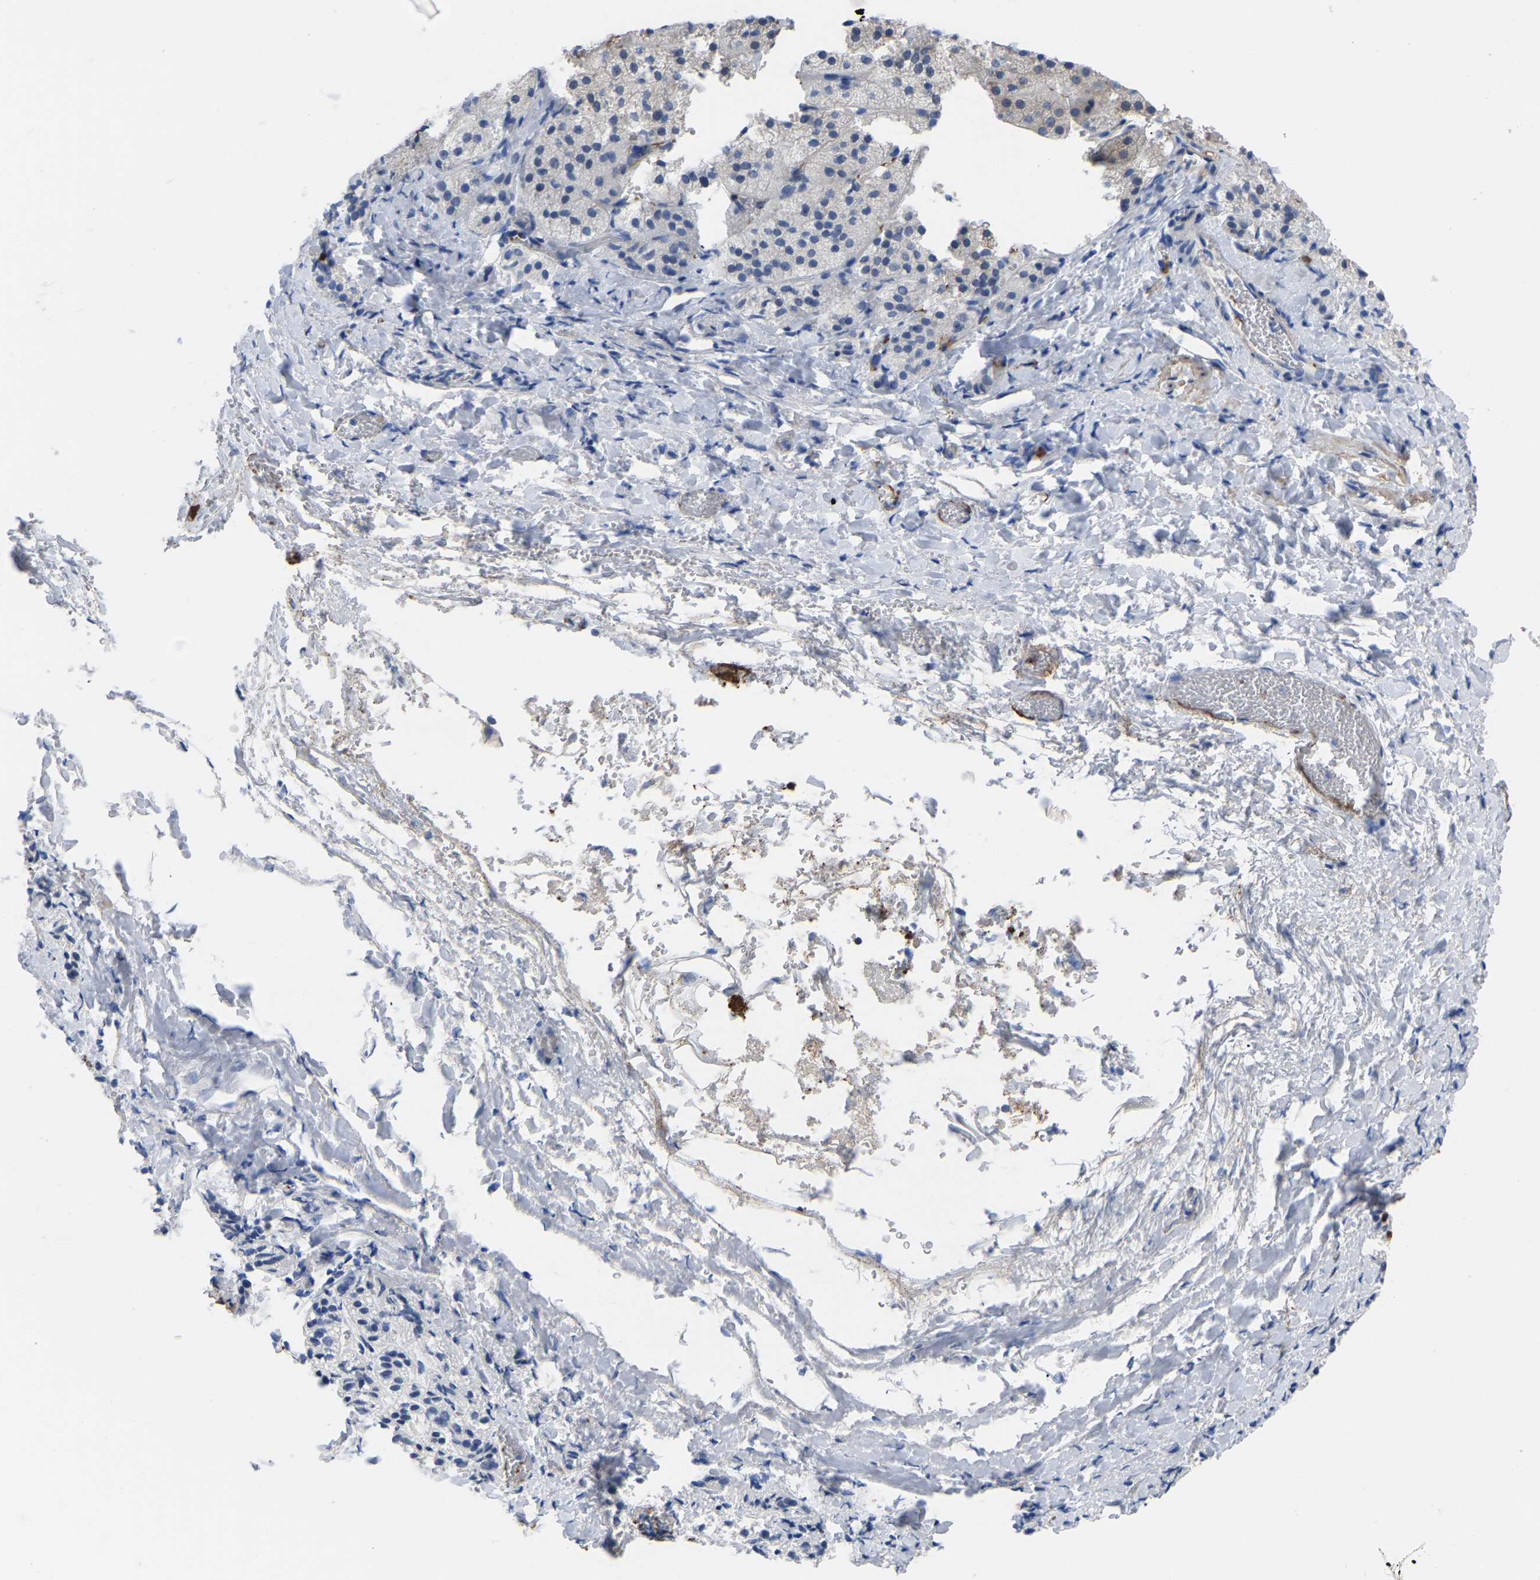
{"staining": {"intensity": "negative", "quantity": "none", "location": "none"}, "tissue": "adrenal gland", "cell_type": "Glandular cells", "image_type": "normal", "snomed": [{"axis": "morphology", "description": "Normal tissue, NOS"}, {"axis": "topography", "description": "Adrenal gland"}], "caption": "Immunohistochemical staining of benign adrenal gland exhibits no significant staining in glandular cells.", "gene": "ZNF449", "patient": {"sex": "female", "age": 44}}